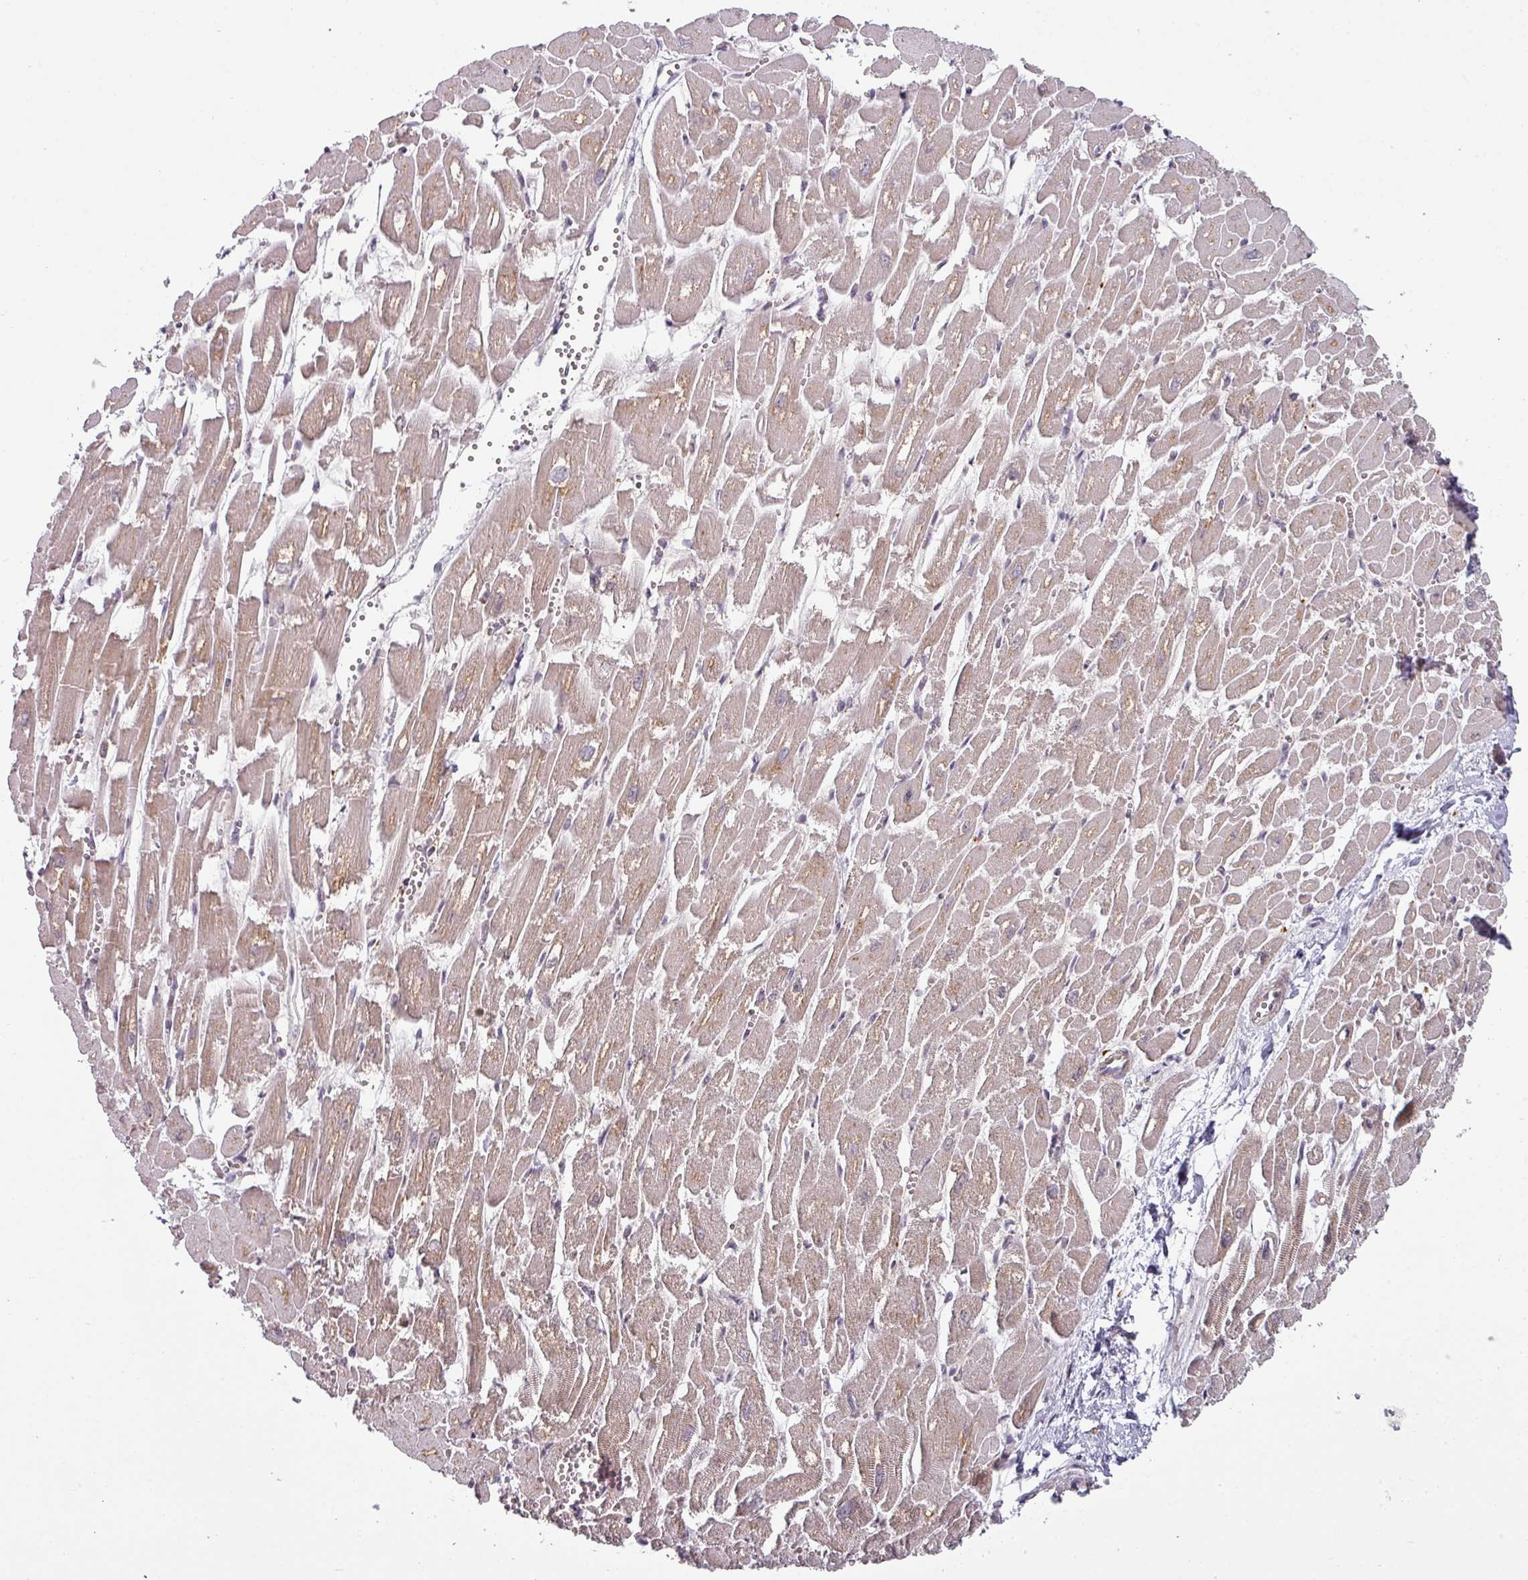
{"staining": {"intensity": "strong", "quantity": "25%-75%", "location": "cytoplasmic/membranous"}, "tissue": "heart muscle", "cell_type": "Cardiomyocytes", "image_type": "normal", "snomed": [{"axis": "morphology", "description": "Normal tissue, NOS"}, {"axis": "topography", "description": "Heart"}], "caption": "Immunohistochemical staining of benign heart muscle reveals strong cytoplasmic/membranous protein positivity in about 25%-75% of cardiomyocytes.", "gene": "MRPS16", "patient": {"sex": "male", "age": 54}}